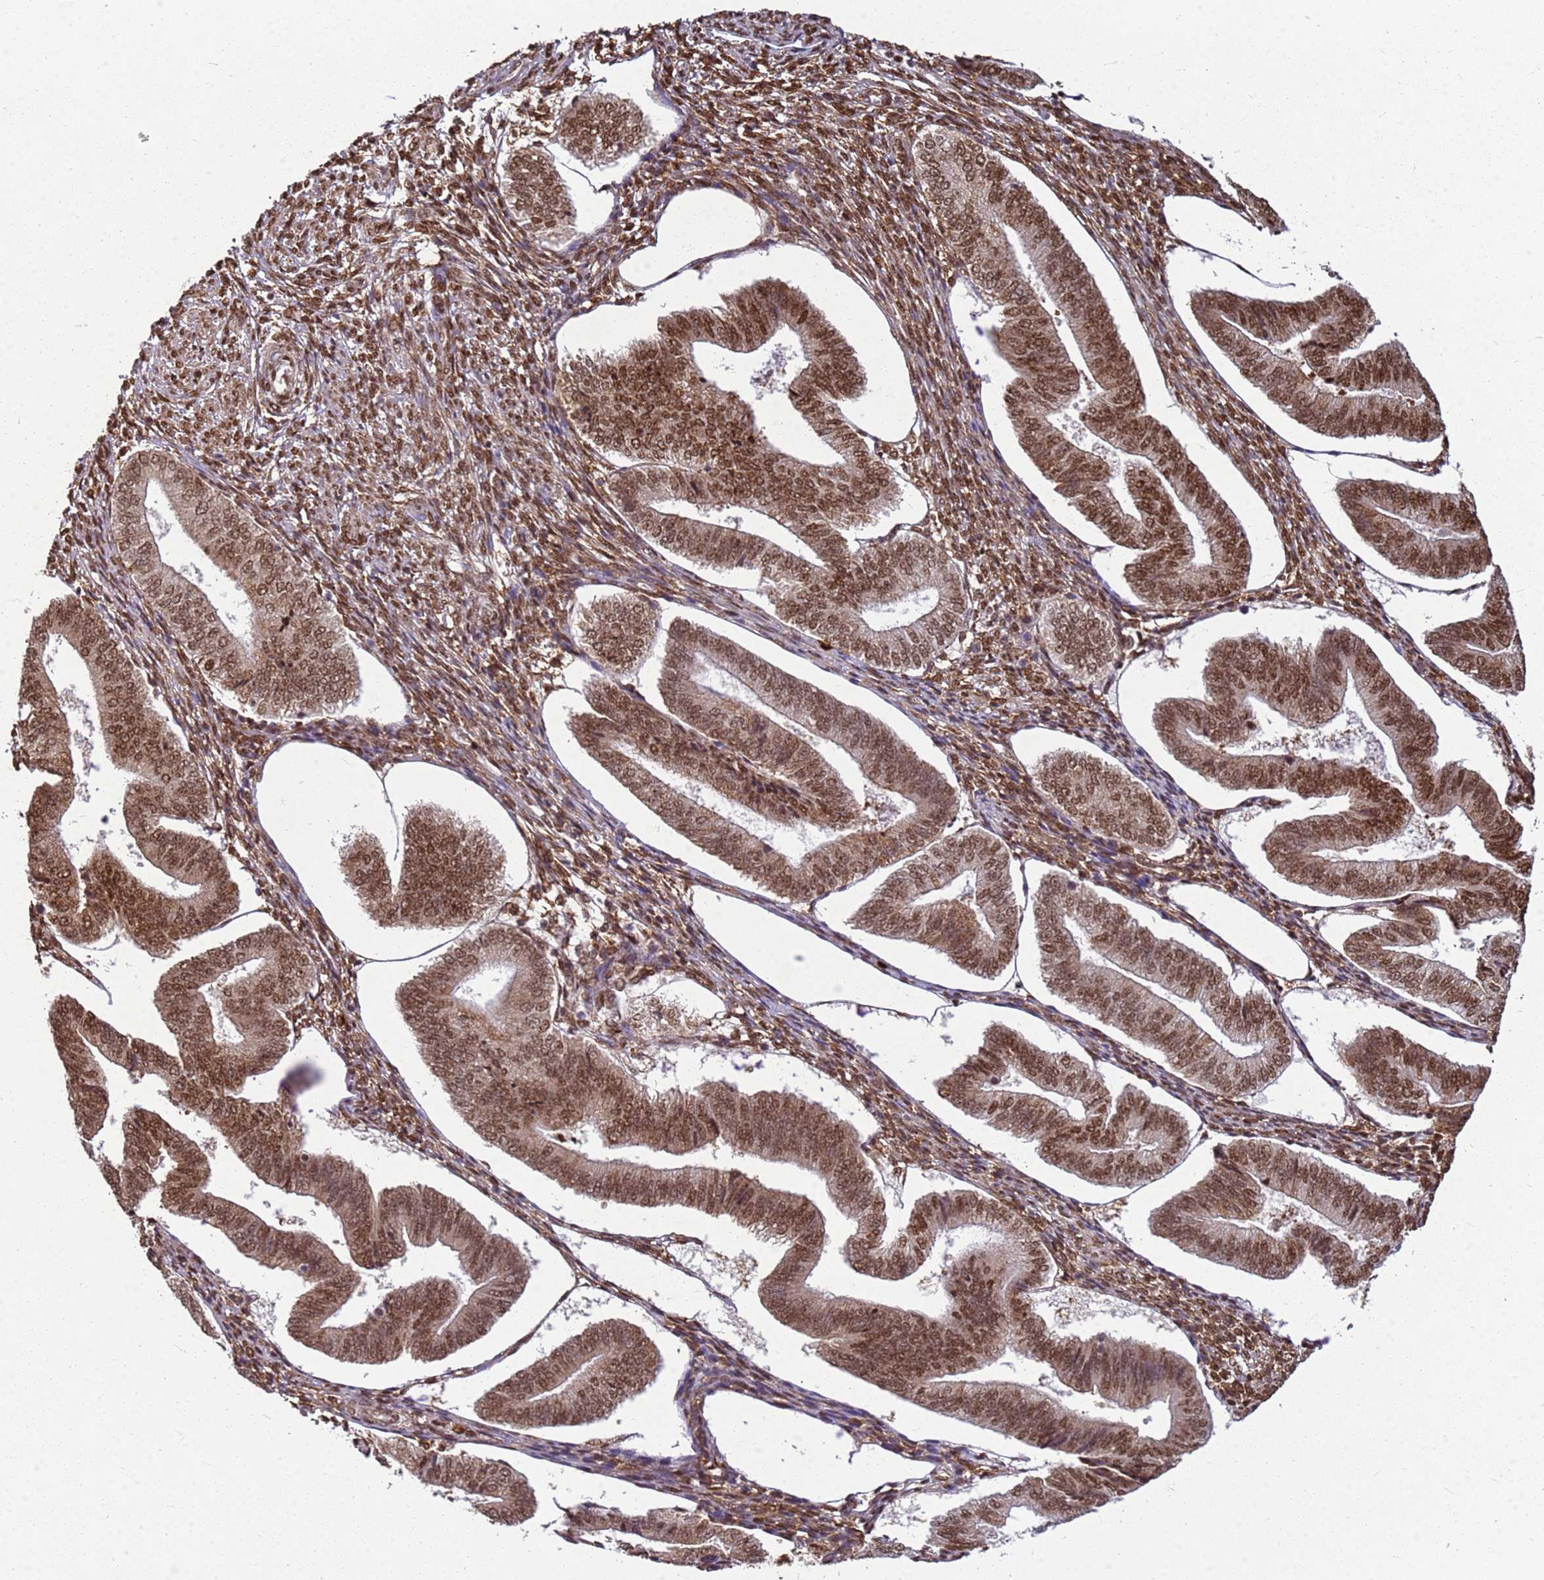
{"staining": {"intensity": "moderate", "quantity": ">75%", "location": "nuclear"}, "tissue": "endometrium", "cell_type": "Cells in endometrial stroma", "image_type": "normal", "snomed": [{"axis": "morphology", "description": "Normal tissue, NOS"}, {"axis": "topography", "description": "Endometrium"}], "caption": "Protein expression analysis of normal human endometrium reveals moderate nuclear expression in about >75% of cells in endometrial stroma. The staining was performed using DAB to visualize the protein expression in brown, while the nuclei were stained in blue with hematoxylin (Magnification: 20x).", "gene": "APEX1", "patient": {"sex": "female", "age": 34}}